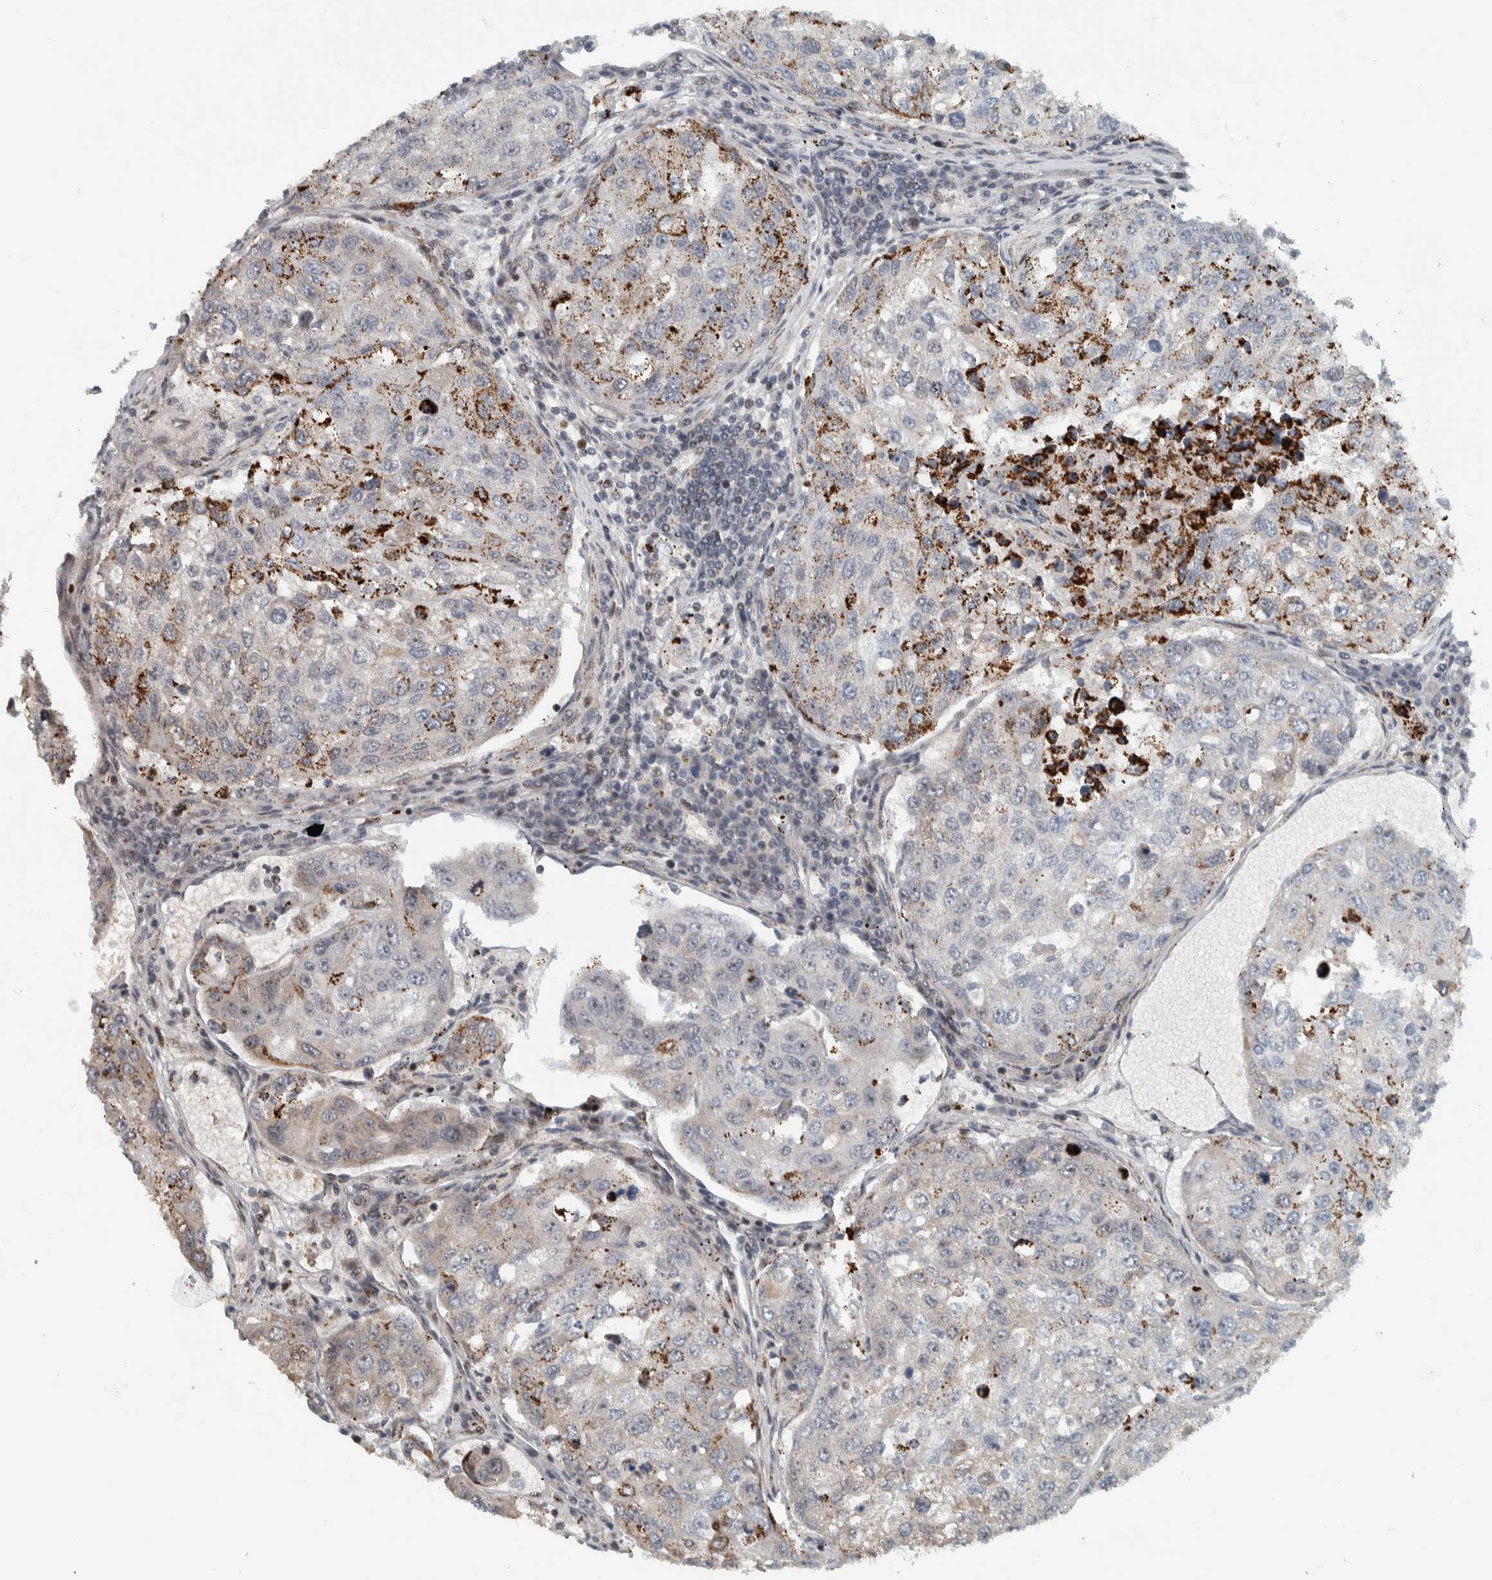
{"staining": {"intensity": "moderate", "quantity": "25%-75%", "location": "cytoplasmic/membranous"}, "tissue": "urothelial cancer", "cell_type": "Tumor cells", "image_type": "cancer", "snomed": [{"axis": "morphology", "description": "Urothelial carcinoma, High grade"}, {"axis": "topography", "description": "Lymph node"}, {"axis": "topography", "description": "Urinary bladder"}], "caption": "The histopathology image reveals a brown stain indicating the presence of a protein in the cytoplasmic/membranous of tumor cells in urothelial cancer.", "gene": "PPM1K", "patient": {"sex": "male", "age": 51}}